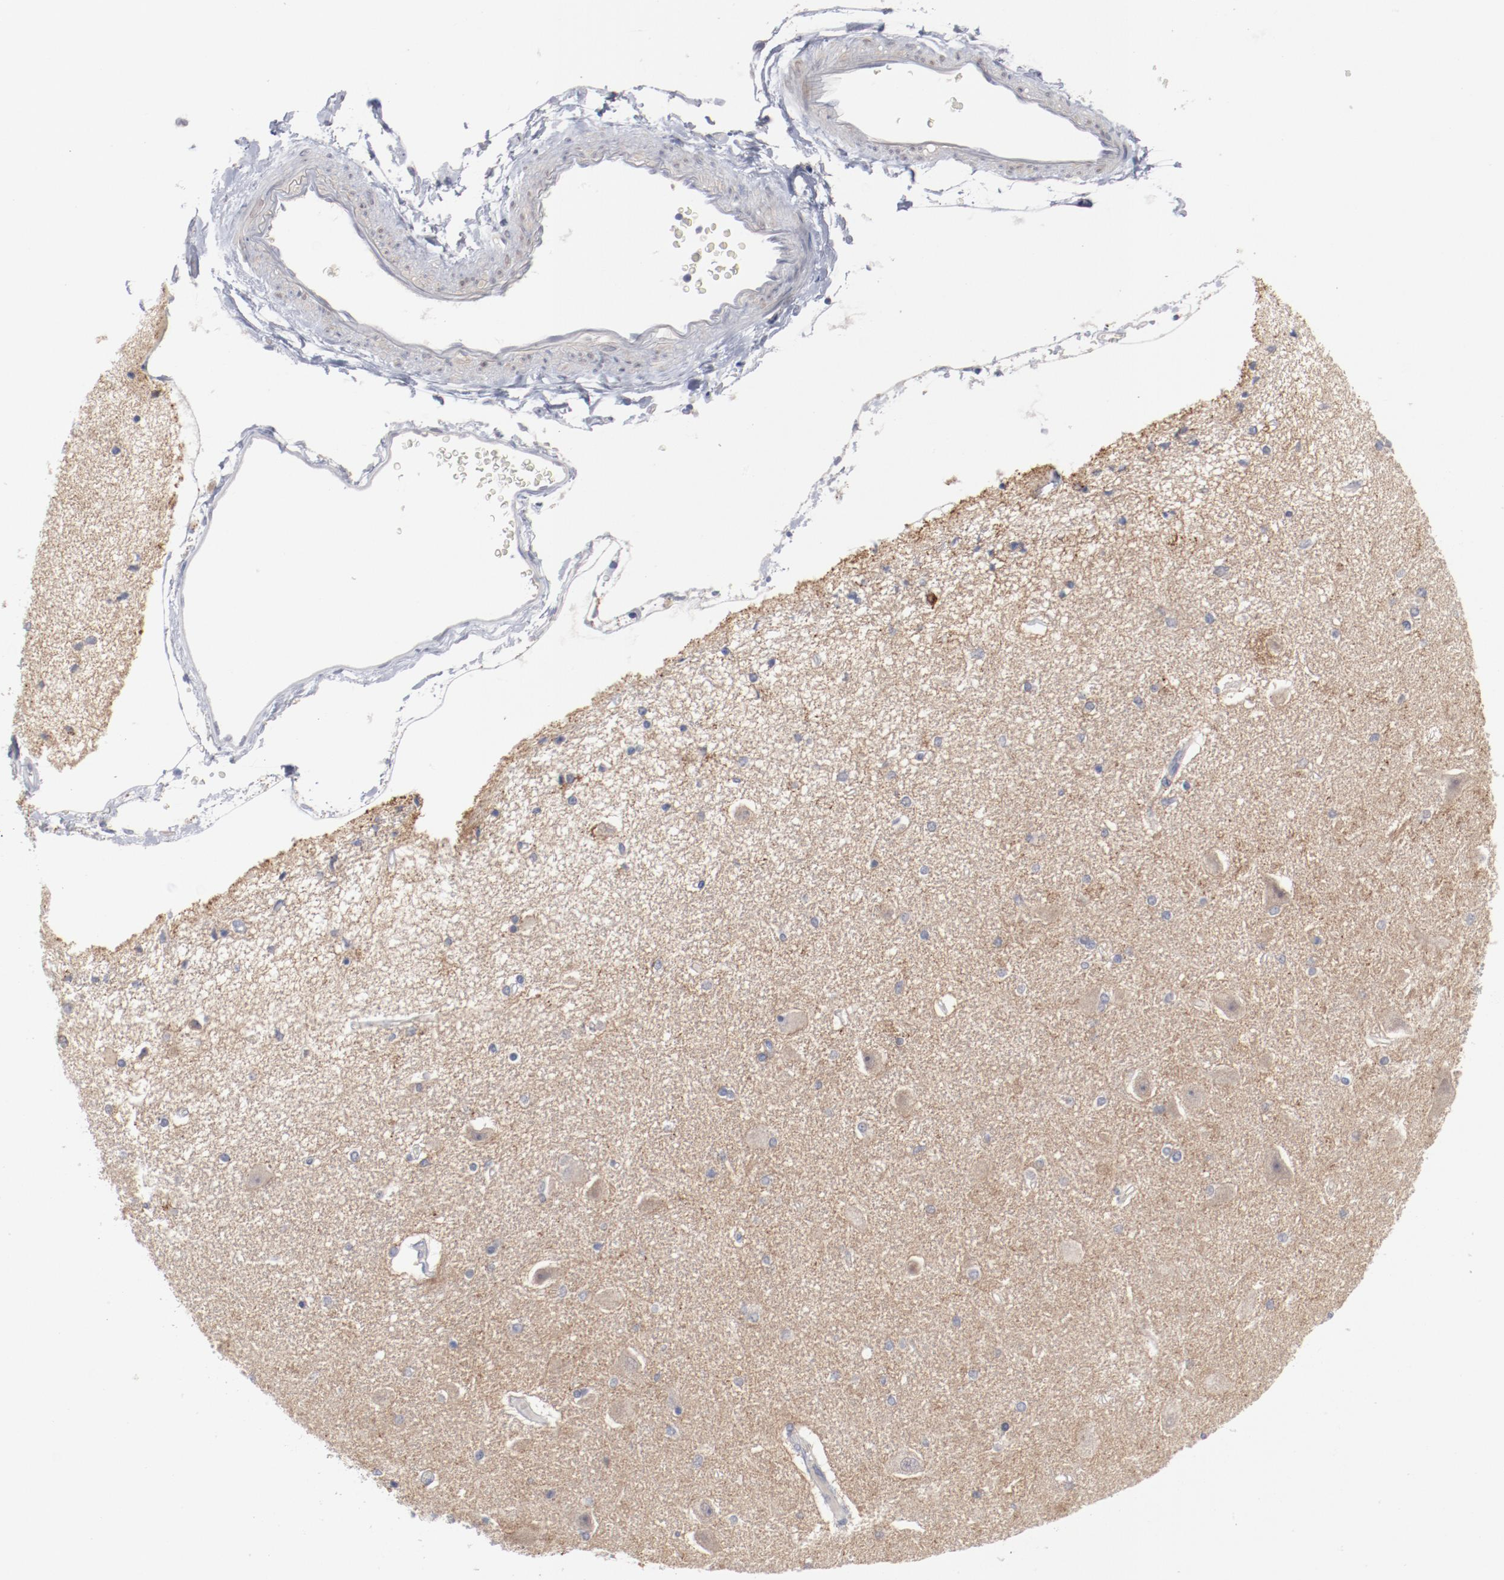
{"staining": {"intensity": "negative", "quantity": "none", "location": "none"}, "tissue": "hippocampus", "cell_type": "Glial cells", "image_type": "normal", "snomed": [{"axis": "morphology", "description": "Normal tissue, NOS"}, {"axis": "topography", "description": "Hippocampus"}], "caption": "Immunohistochemistry image of benign human hippocampus stained for a protein (brown), which reveals no expression in glial cells. (DAB immunohistochemistry (IHC) with hematoxylin counter stain).", "gene": "SH3BGR", "patient": {"sex": "female", "age": 54}}